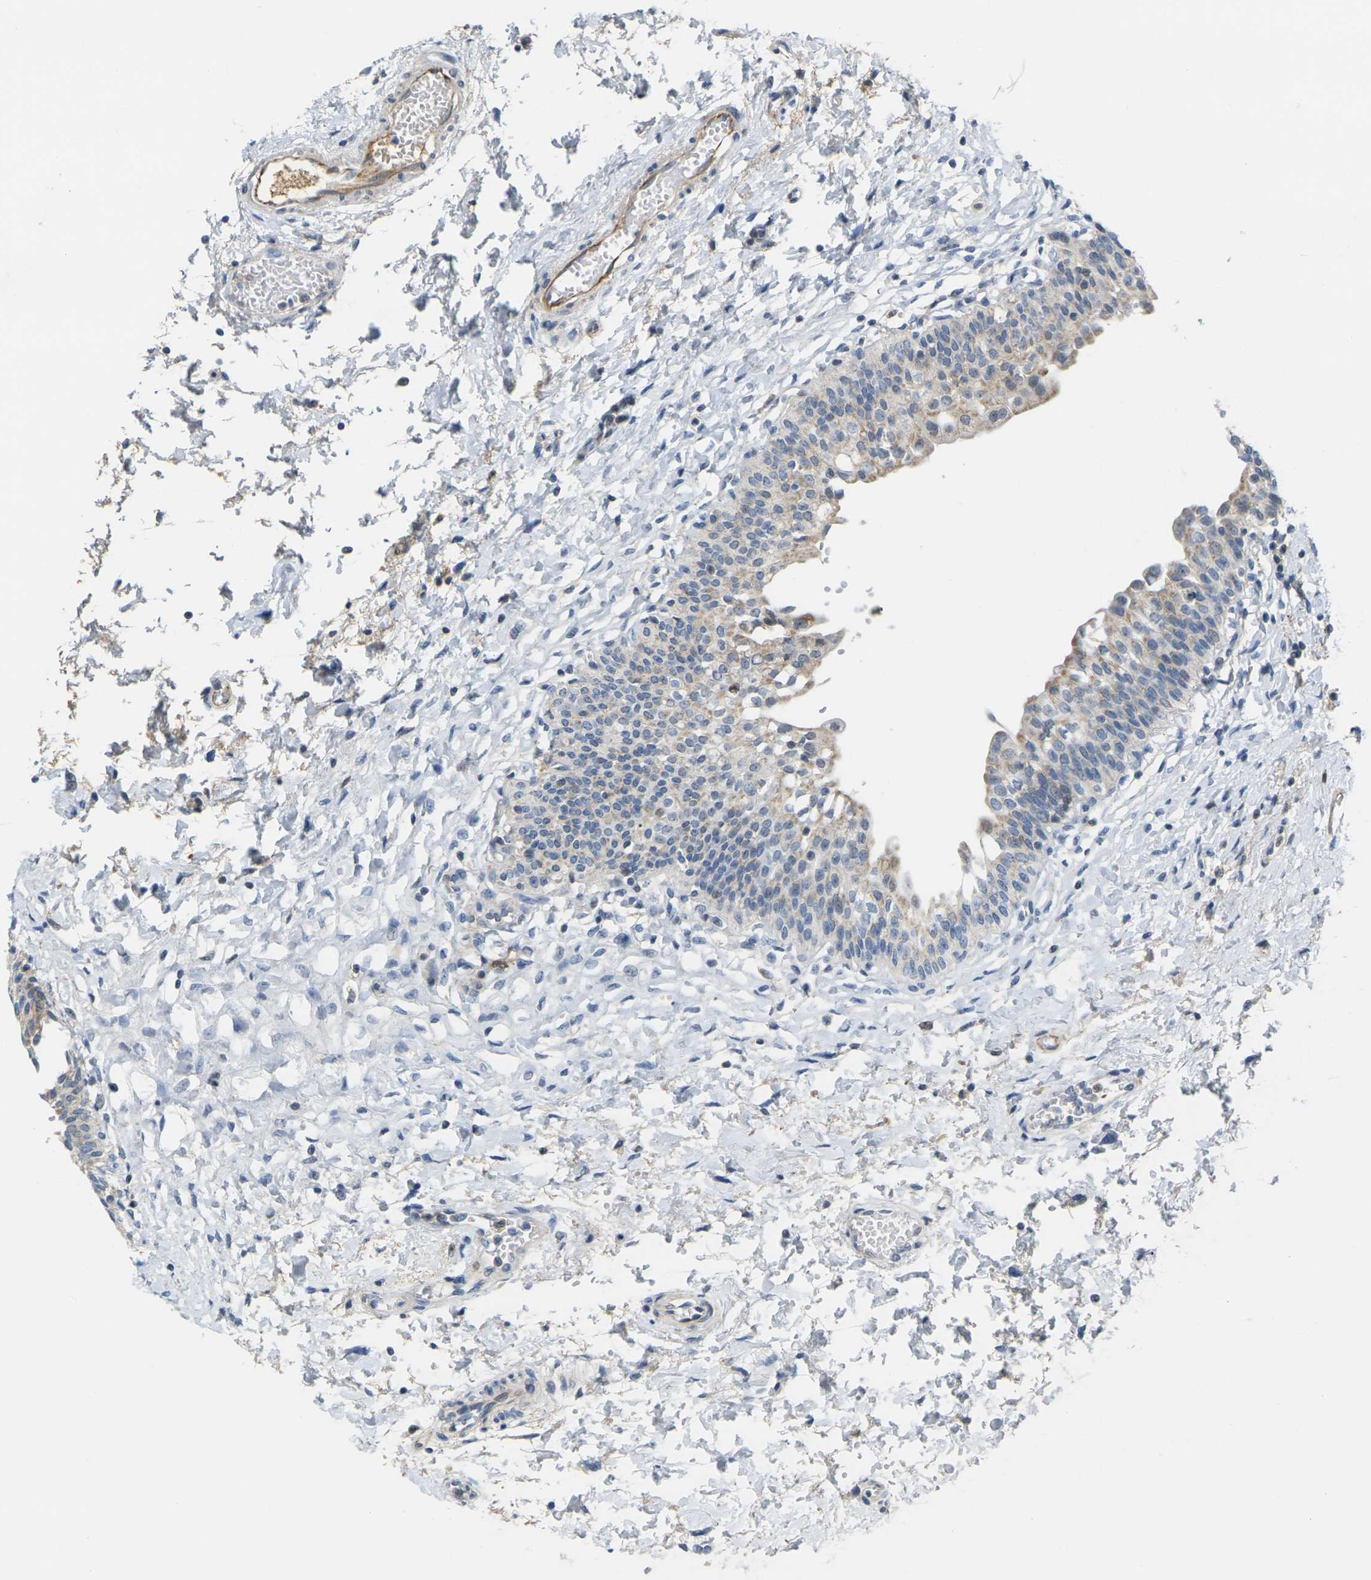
{"staining": {"intensity": "weak", "quantity": "25%-75%", "location": "cytoplasmic/membranous,nuclear"}, "tissue": "urinary bladder", "cell_type": "Urothelial cells", "image_type": "normal", "snomed": [{"axis": "morphology", "description": "Normal tissue, NOS"}, {"axis": "topography", "description": "Urinary bladder"}], "caption": "Immunohistochemical staining of unremarkable urinary bladder exhibits low levels of weak cytoplasmic/membranous,nuclear positivity in approximately 25%-75% of urothelial cells.", "gene": "OTOF", "patient": {"sex": "male", "age": 55}}